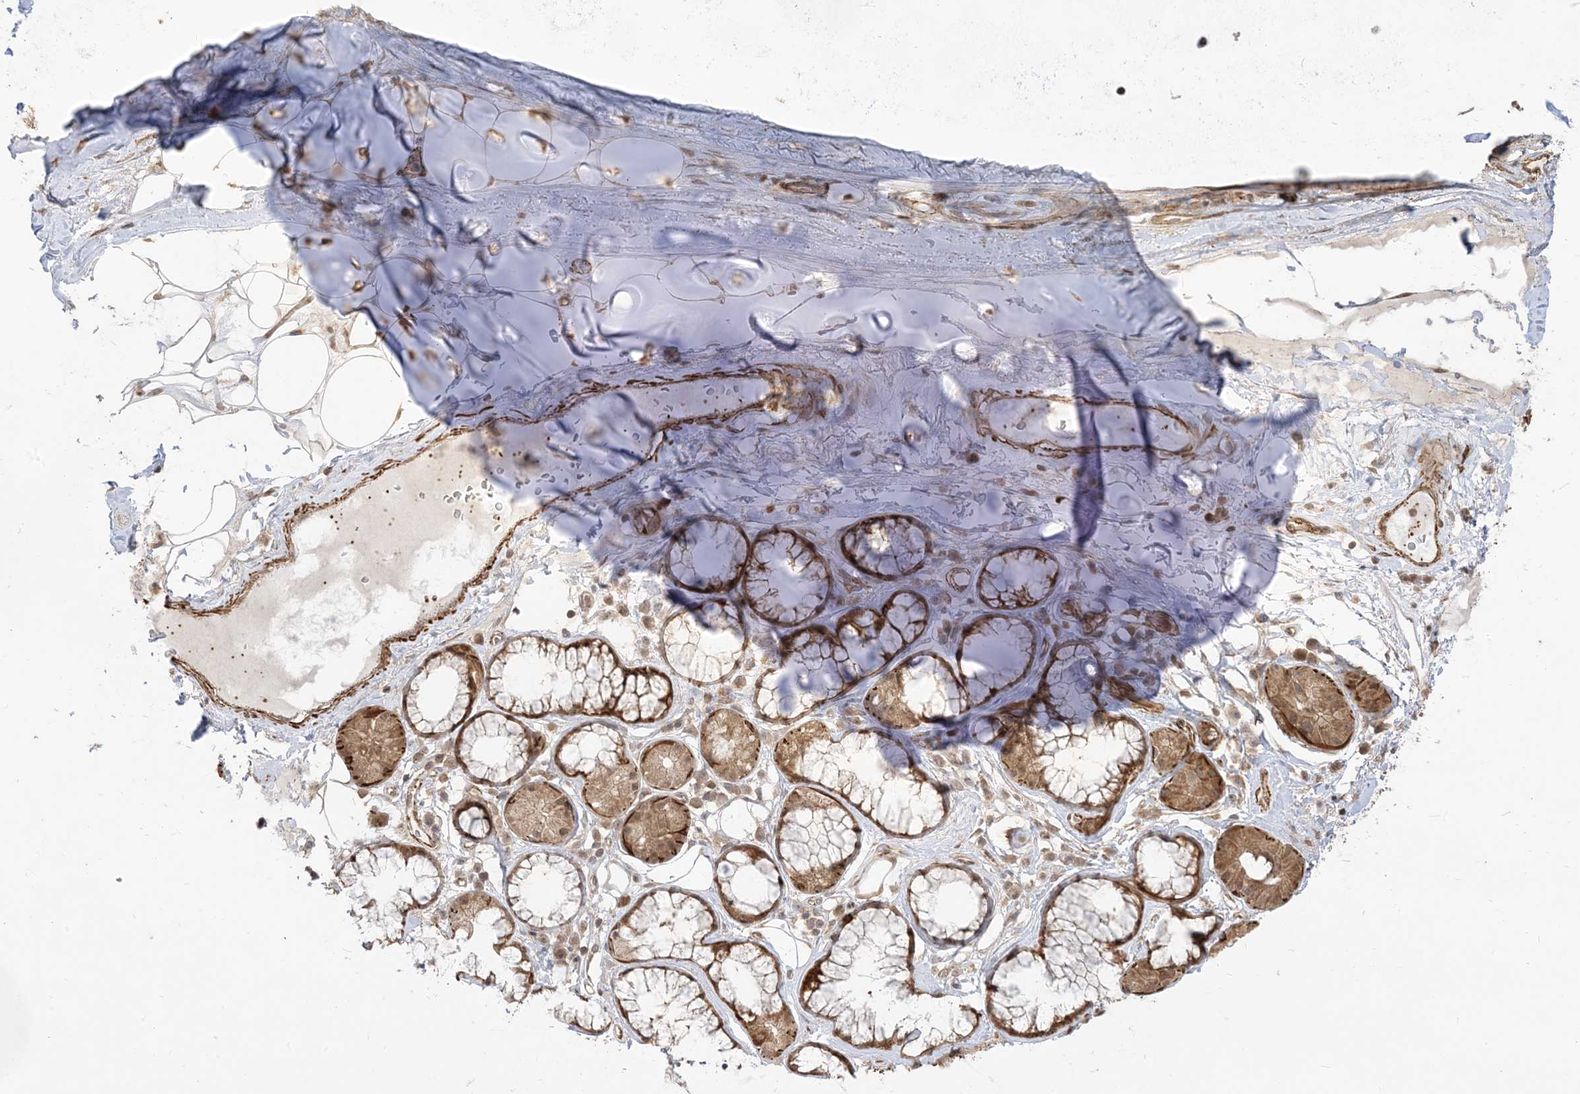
{"staining": {"intensity": "moderate", "quantity": "25%-75%", "location": "cytoplasmic/membranous"}, "tissue": "adipose tissue", "cell_type": "Adipocytes", "image_type": "normal", "snomed": [{"axis": "morphology", "description": "Normal tissue, NOS"}, {"axis": "topography", "description": "Cartilage tissue"}], "caption": "Unremarkable adipose tissue exhibits moderate cytoplasmic/membranous positivity in about 25%-75% of adipocytes.", "gene": "TBCC", "patient": {"sex": "female", "age": 63}}